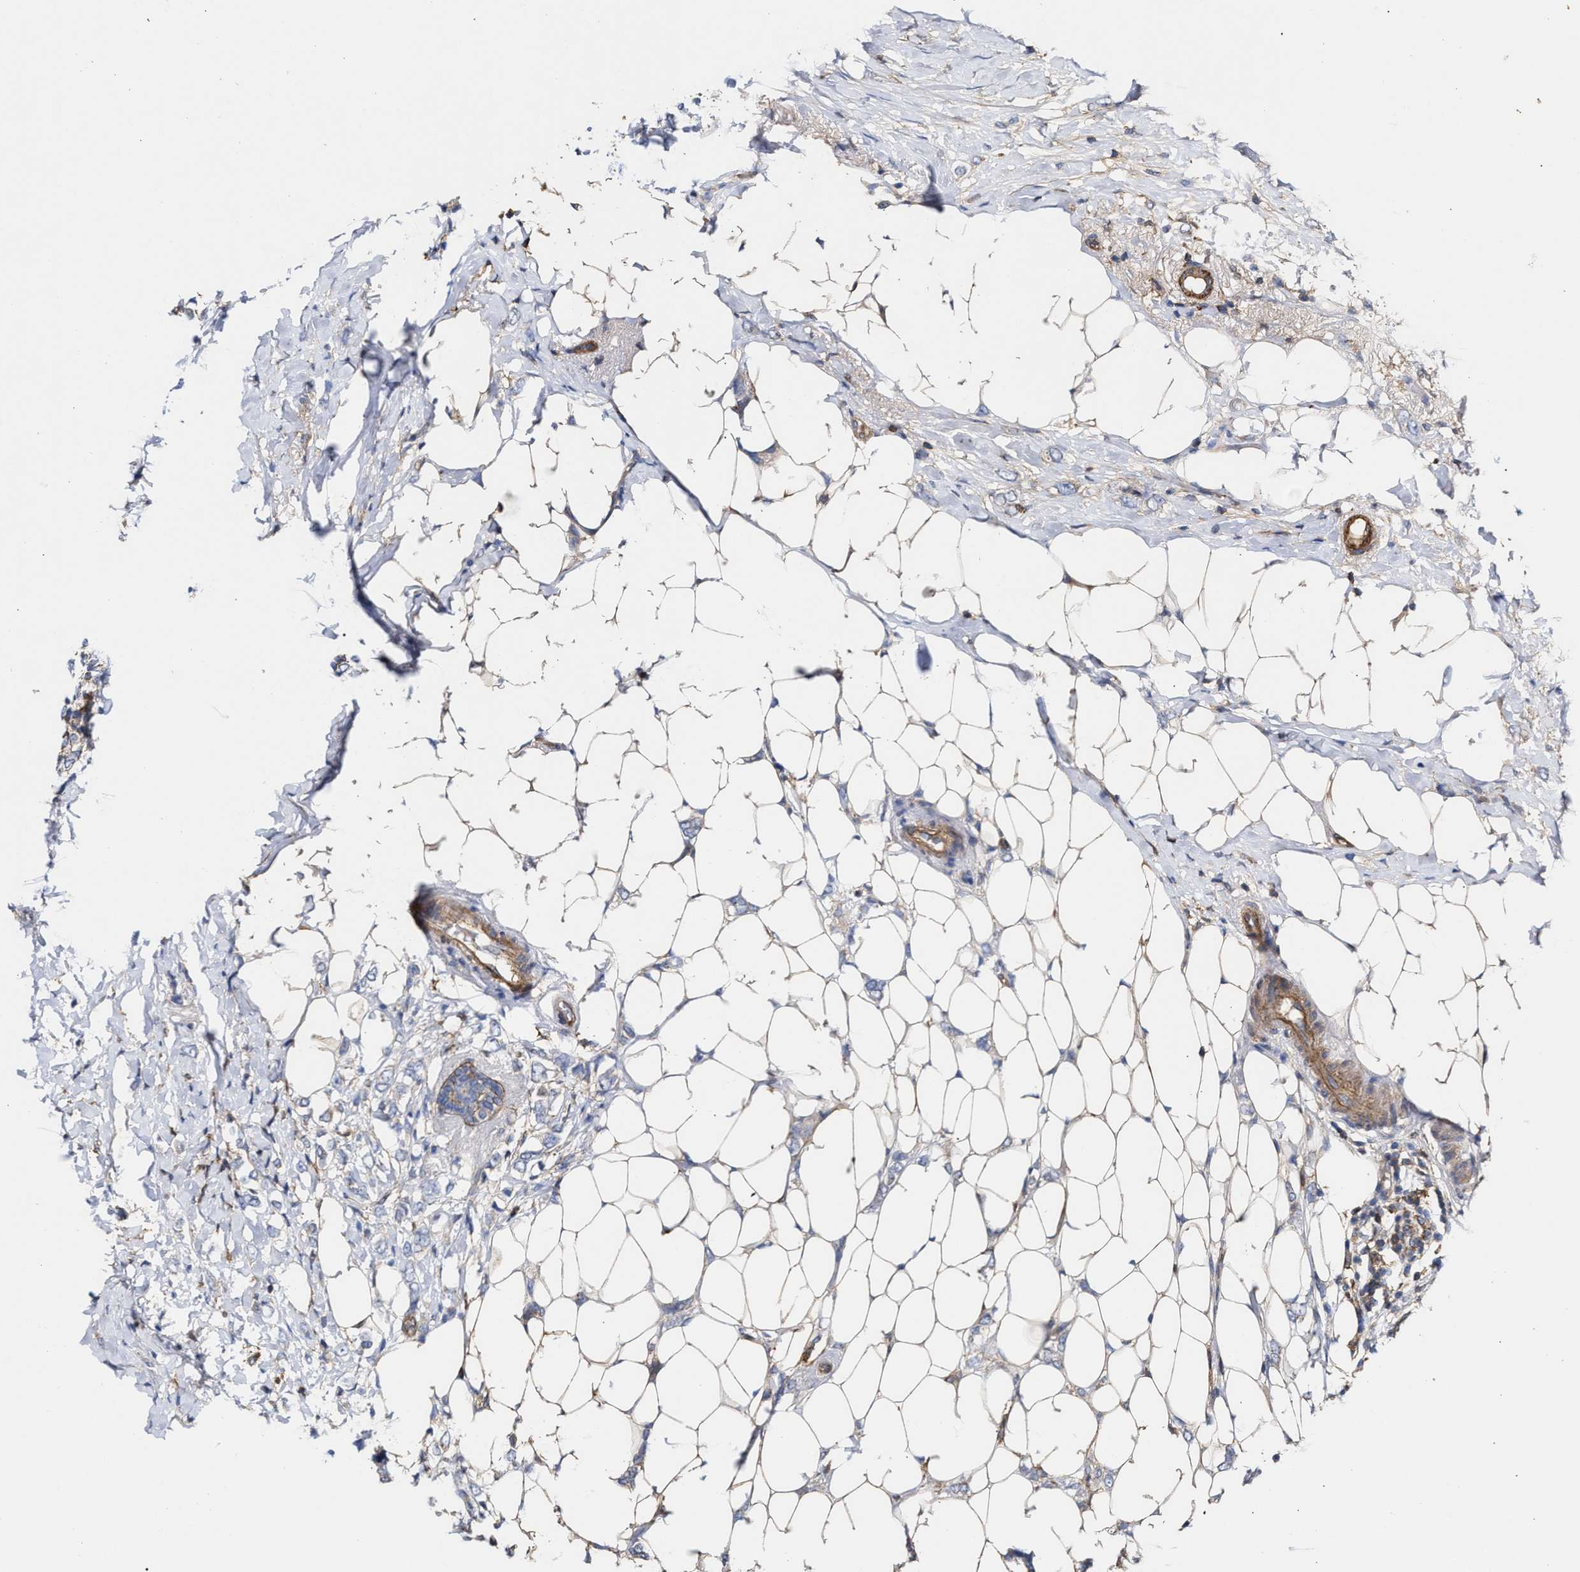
{"staining": {"intensity": "negative", "quantity": "none", "location": "none"}, "tissue": "breast cancer", "cell_type": "Tumor cells", "image_type": "cancer", "snomed": [{"axis": "morphology", "description": "Normal tissue, NOS"}, {"axis": "morphology", "description": "Lobular carcinoma"}, {"axis": "topography", "description": "Breast"}], "caption": "An immunohistochemistry photomicrograph of breast cancer is shown. There is no staining in tumor cells of breast cancer.", "gene": "HS3ST5", "patient": {"sex": "female", "age": 47}}